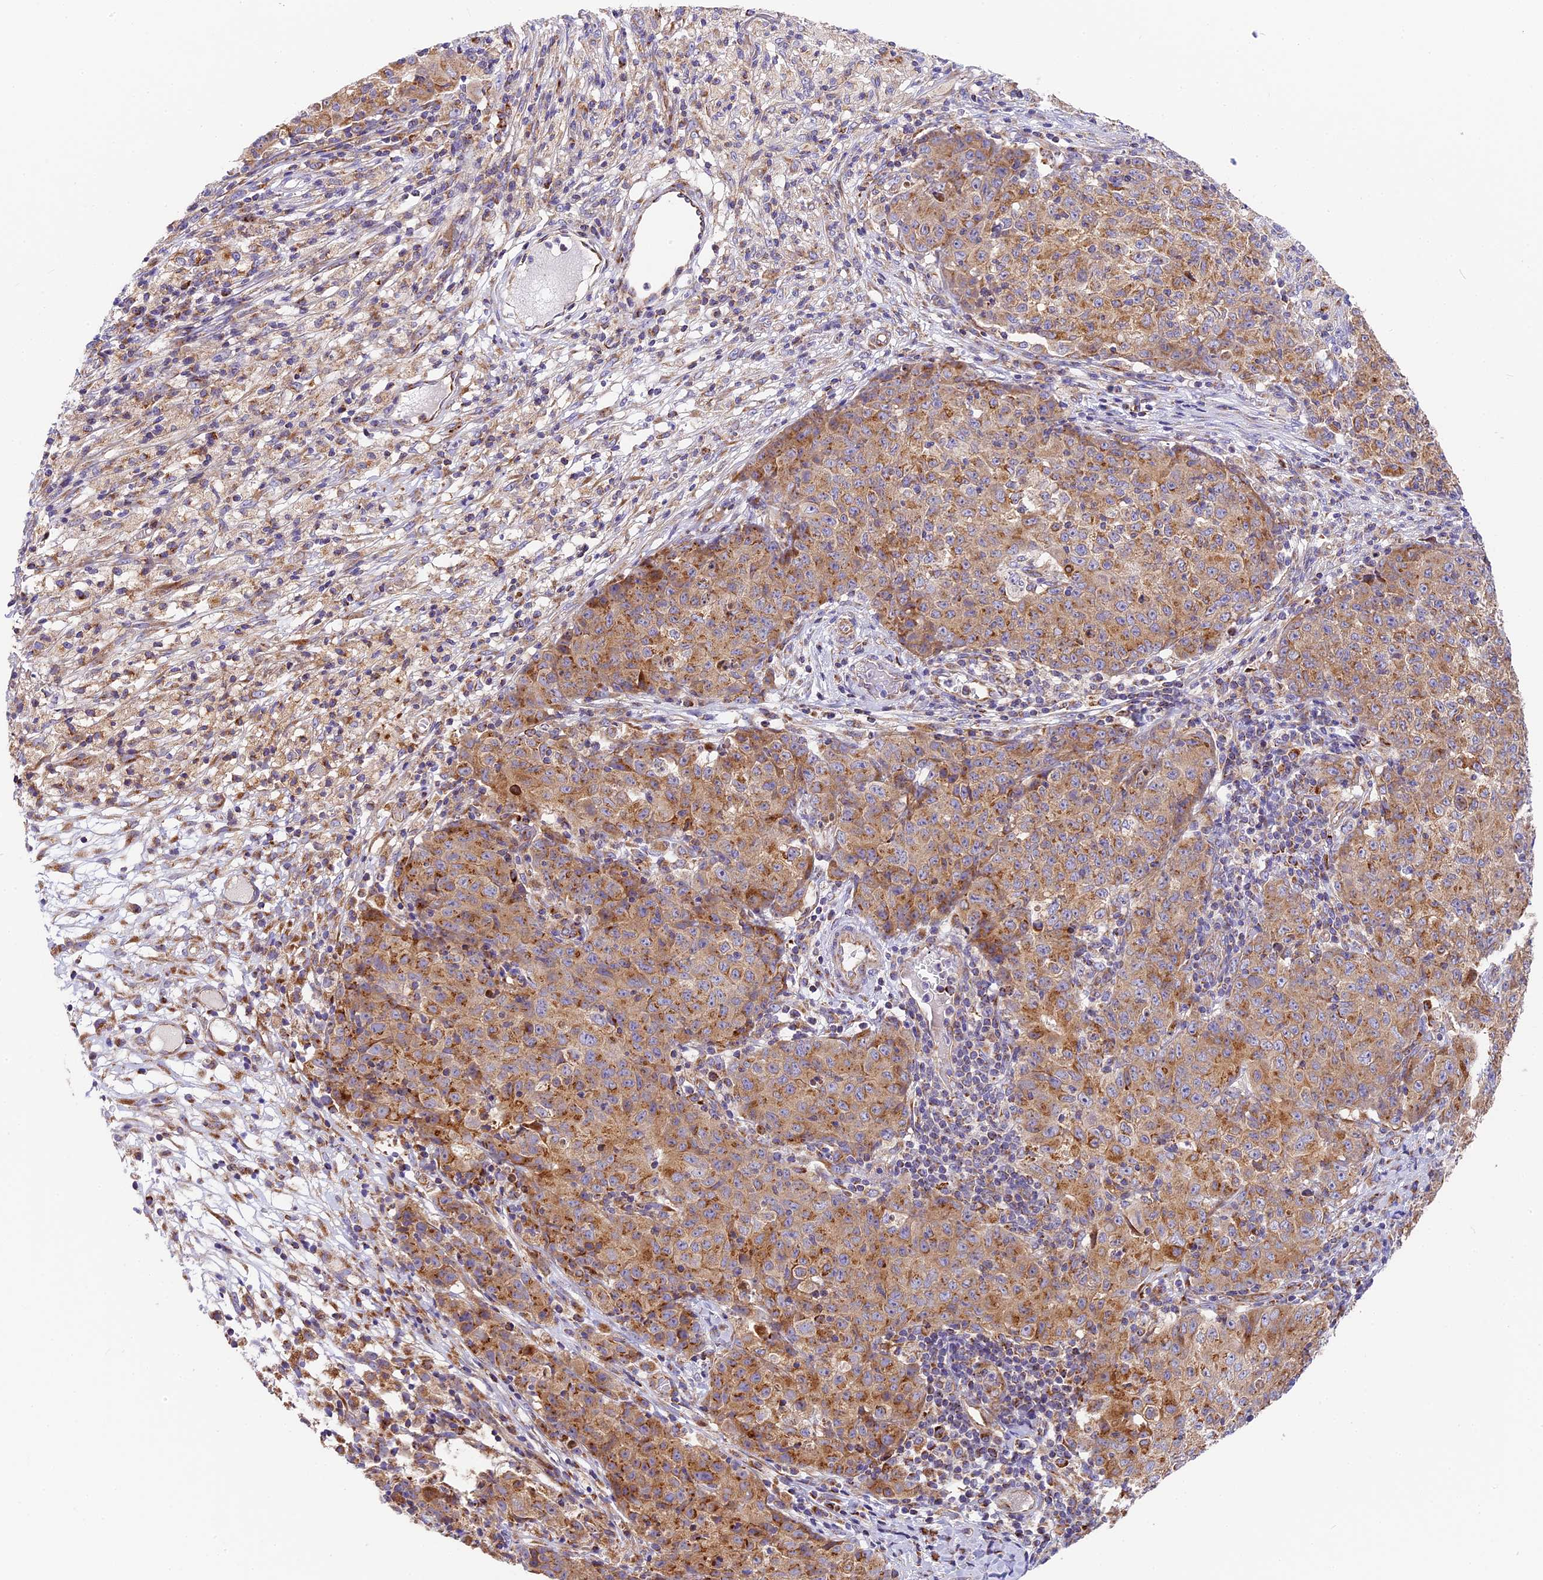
{"staining": {"intensity": "moderate", "quantity": ">75%", "location": "cytoplasmic/membranous"}, "tissue": "ovarian cancer", "cell_type": "Tumor cells", "image_type": "cancer", "snomed": [{"axis": "morphology", "description": "Carcinoma, endometroid"}, {"axis": "topography", "description": "Ovary"}], "caption": "Ovarian cancer stained with immunohistochemistry shows moderate cytoplasmic/membranous staining in approximately >75% of tumor cells.", "gene": "MRAS", "patient": {"sex": "female", "age": 42}}